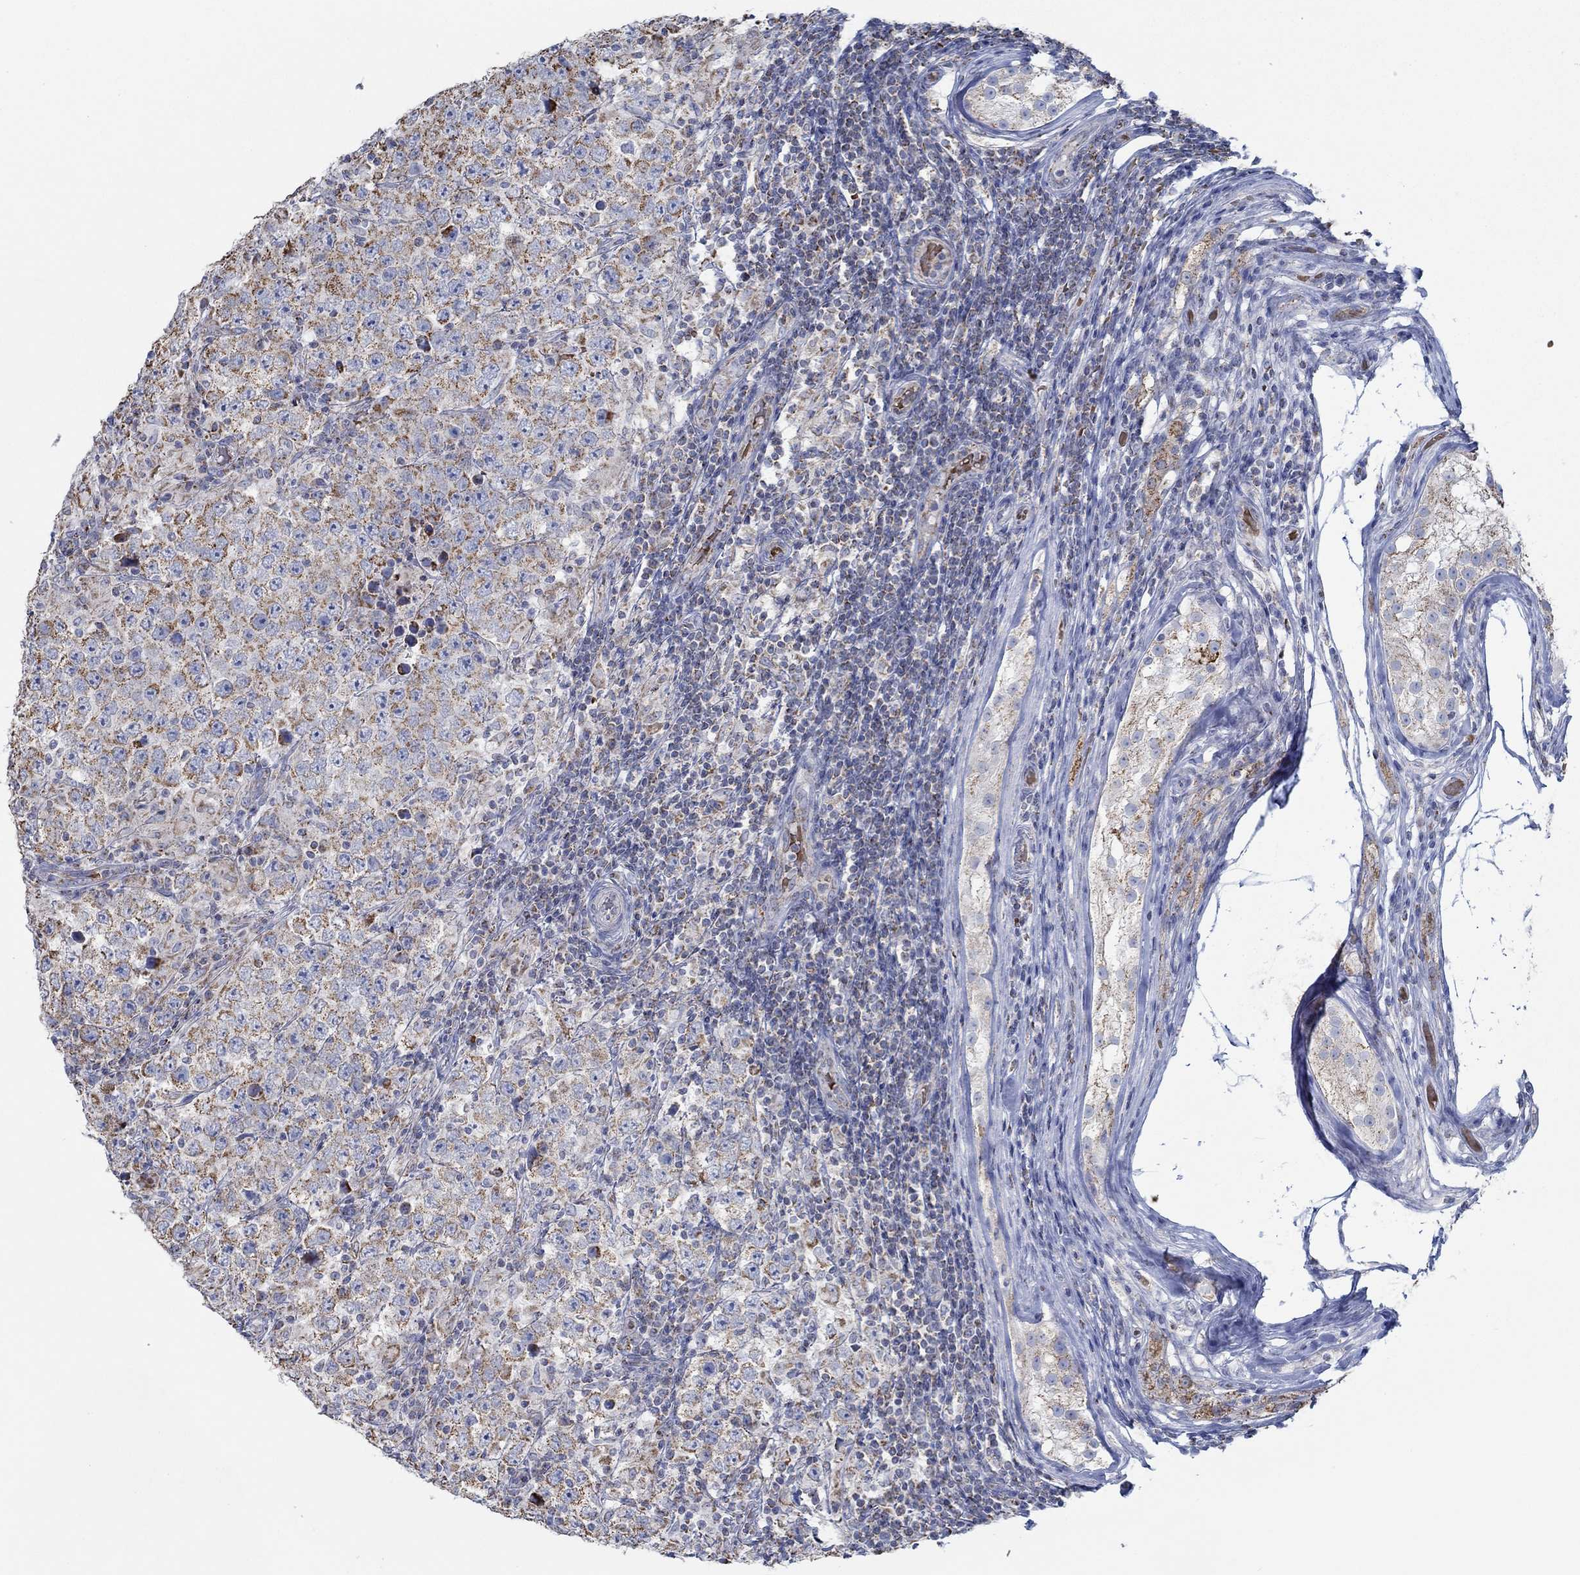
{"staining": {"intensity": "moderate", "quantity": ">75%", "location": "cytoplasmic/membranous"}, "tissue": "testis cancer", "cell_type": "Tumor cells", "image_type": "cancer", "snomed": [{"axis": "morphology", "description": "Seminoma, NOS"}, {"axis": "morphology", "description": "Carcinoma, Embryonal, NOS"}, {"axis": "topography", "description": "Testis"}], "caption": "About >75% of tumor cells in testis seminoma display moderate cytoplasmic/membranous protein expression as visualized by brown immunohistochemical staining.", "gene": "GLOD5", "patient": {"sex": "male", "age": 41}}